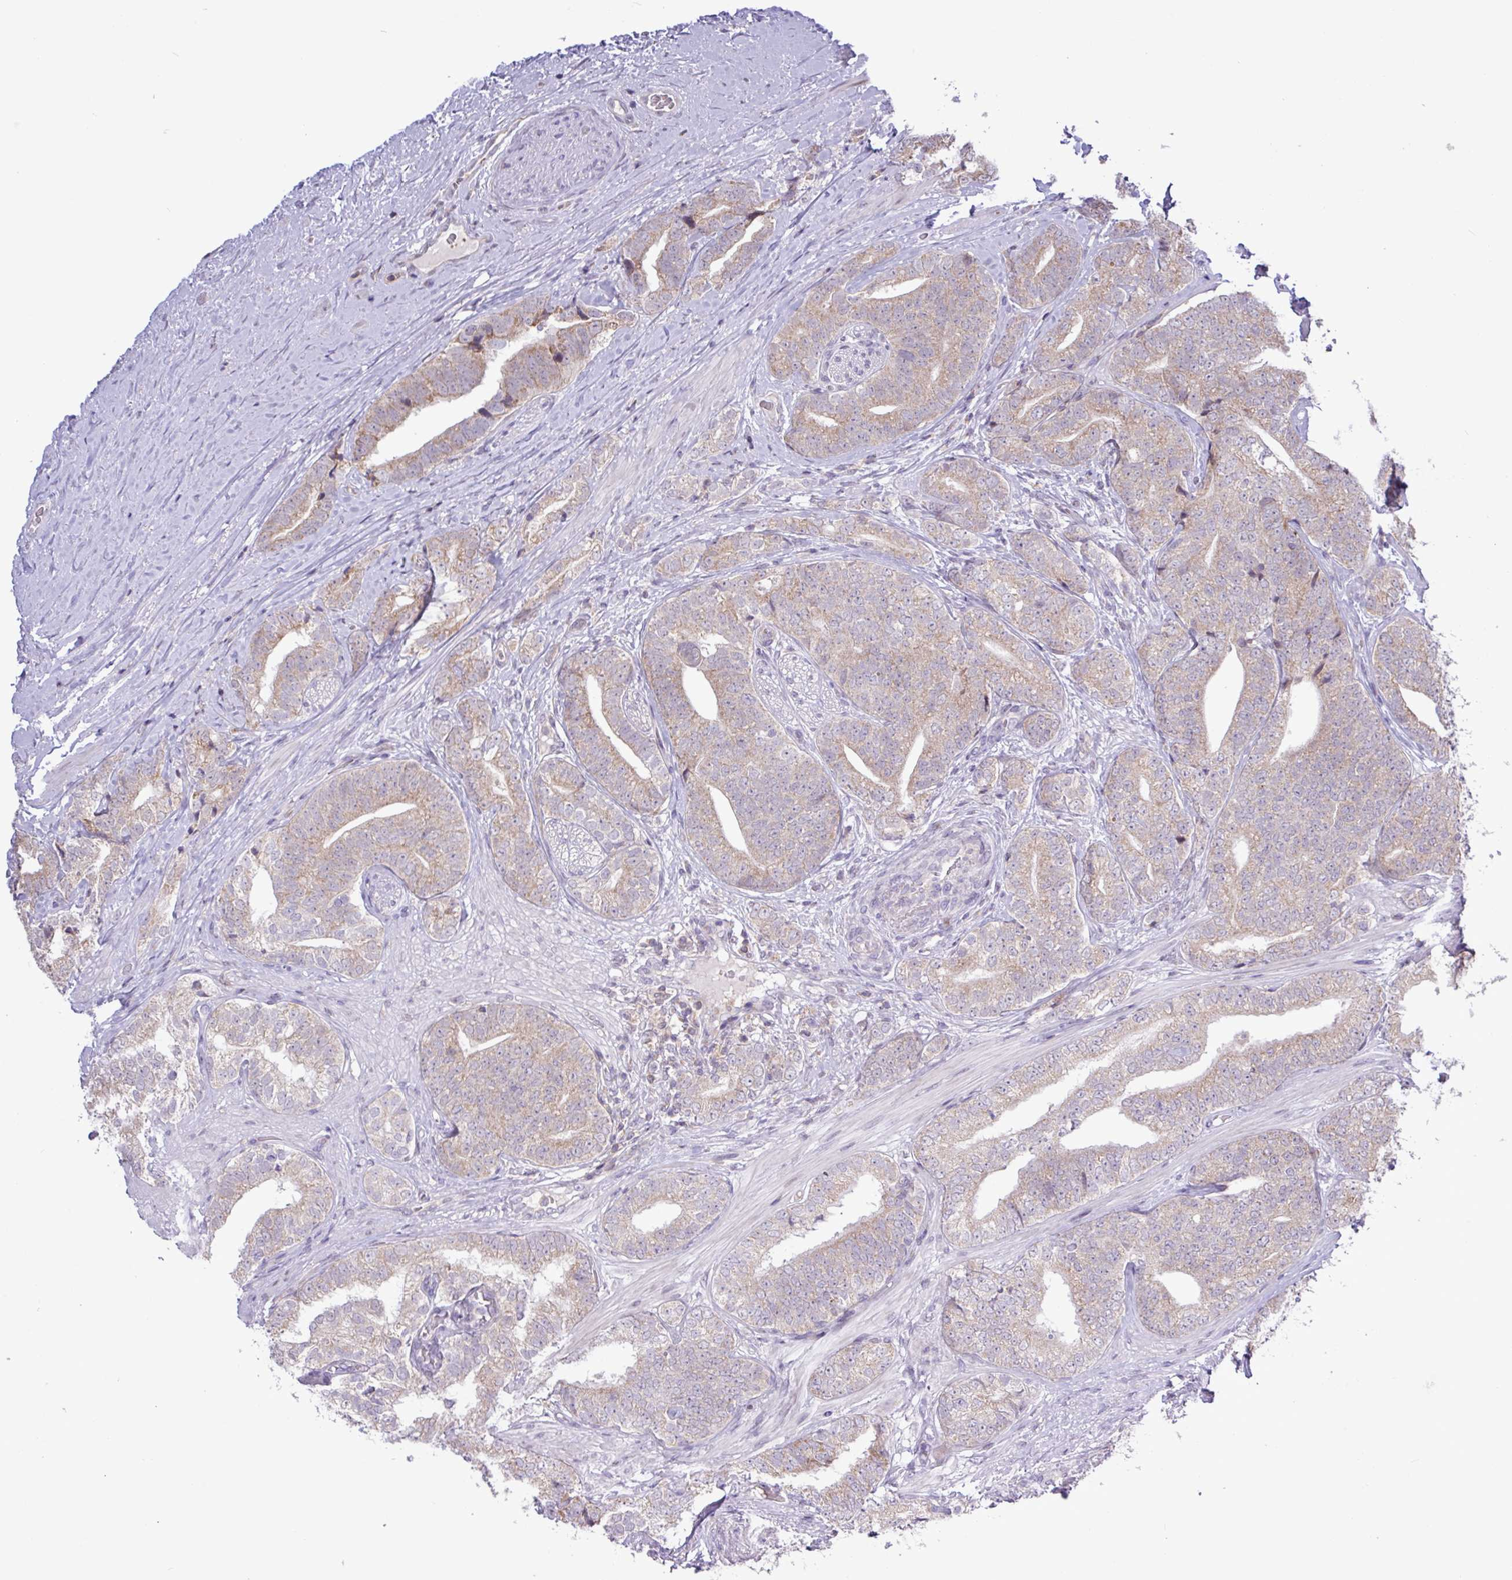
{"staining": {"intensity": "weak", "quantity": "25%-75%", "location": "cytoplasmic/membranous"}, "tissue": "prostate cancer", "cell_type": "Tumor cells", "image_type": "cancer", "snomed": [{"axis": "morphology", "description": "Adenocarcinoma, High grade"}, {"axis": "topography", "description": "Prostate"}], "caption": "Weak cytoplasmic/membranous staining for a protein is appreciated in approximately 25%-75% of tumor cells of prostate high-grade adenocarcinoma using immunohistochemistry.", "gene": "RTL3", "patient": {"sex": "male", "age": 72}}